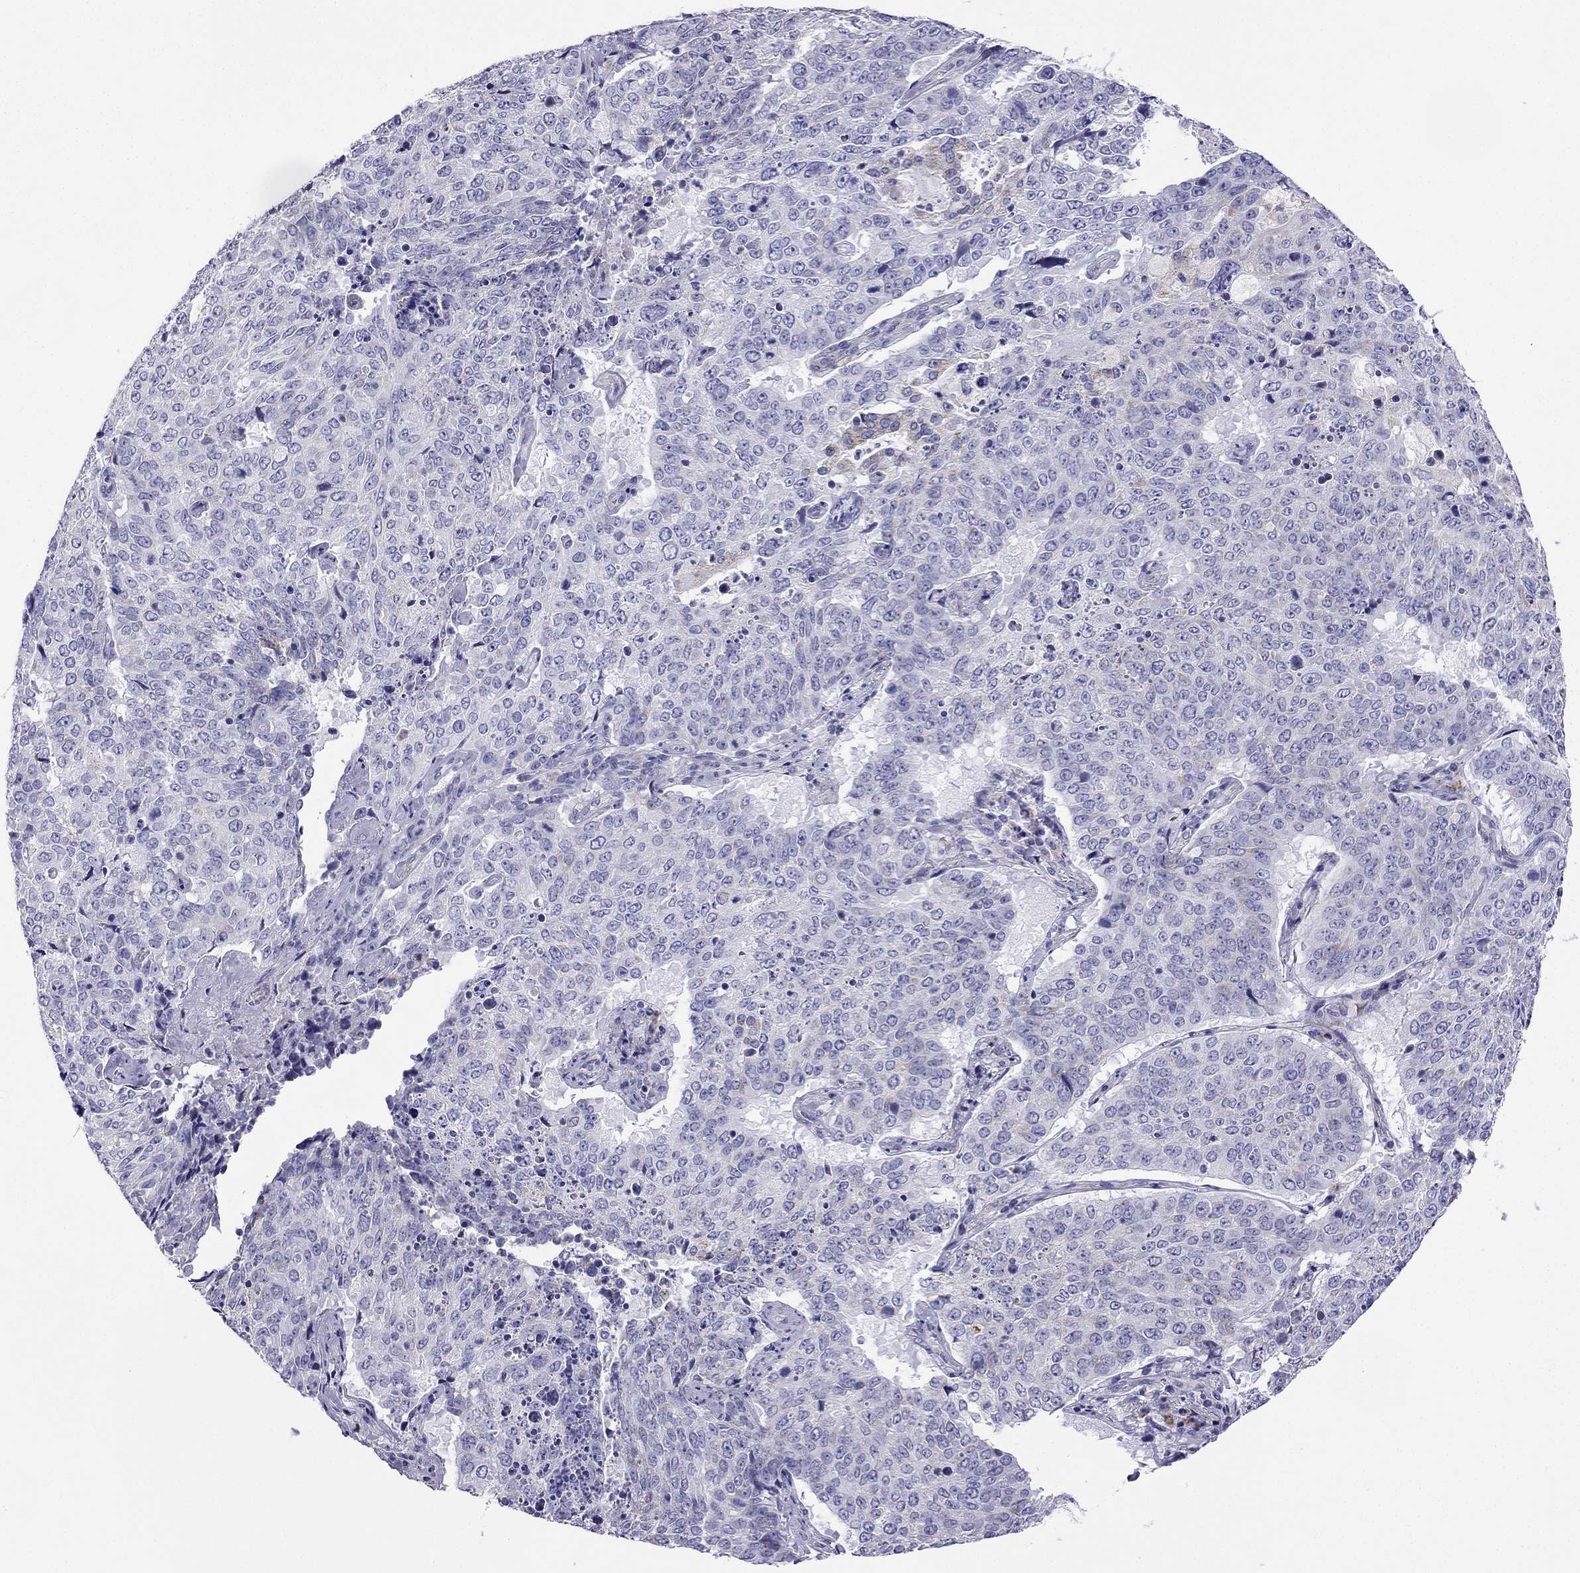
{"staining": {"intensity": "negative", "quantity": "none", "location": "none"}, "tissue": "lung cancer", "cell_type": "Tumor cells", "image_type": "cancer", "snomed": [{"axis": "morphology", "description": "Normal tissue, NOS"}, {"axis": "morphology", "description": "Squamous cell carcinoma, NOS"}, {"axis": "topography", "description": "Bronchus"}, {"axis": "topography", "description": "Lung"}], "caption": "Protein analysis of lung cancer (squamous cell carcinoma) exhibits no significant staining in tumor cells. (Brightfield microscopy of DAB IHC at high magnification).", "gene": "KIF5A", "patient": {"sex": "male", "age": 64}}